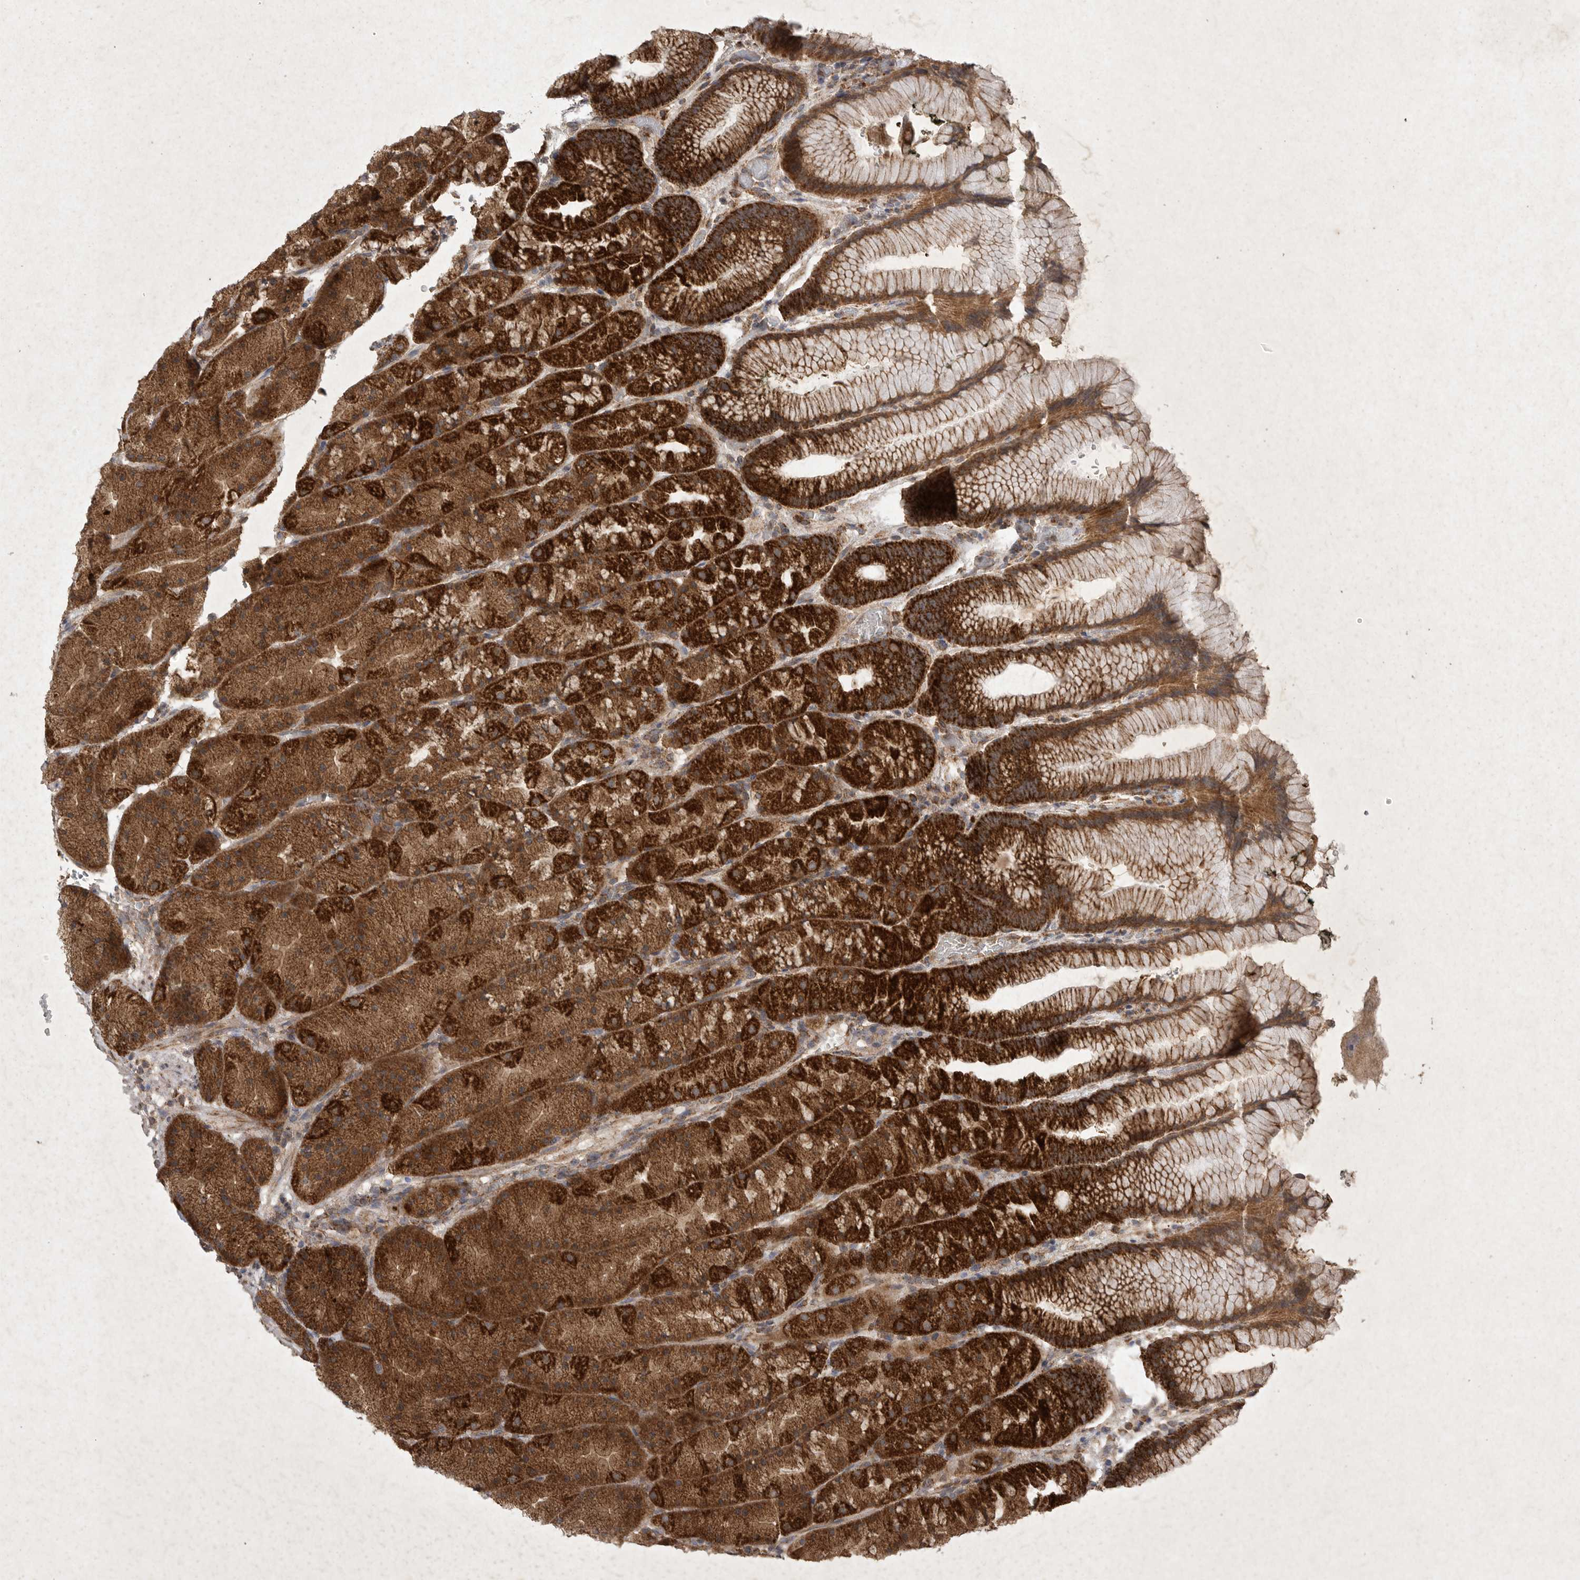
{"staining": {"intensity": "strong", "quantity": ">75%", "location": "cytoplasmic/membranous"}, "tissue": "stomach", "cell_type": "Glandular cells", "image_type": "normal", "snomed": [{"axis": "morphology", "description": "Normal tissue, NOS"}, {"axis": "topography", "description": "Stomach, upper"}, {"axis": "topography", "description": "Stomach"}], "caption": "A high-resolution micrograph shows IHC staining of unremarkable stomach, which exhibits strong cytoplasmic/membranous positivity in about >75% of glandular cells. (DAB IHC, brown staining for protein, blue staining for nuclei).", "gene": "DDR1", "patient": {"sex": "male", "age": 48}}